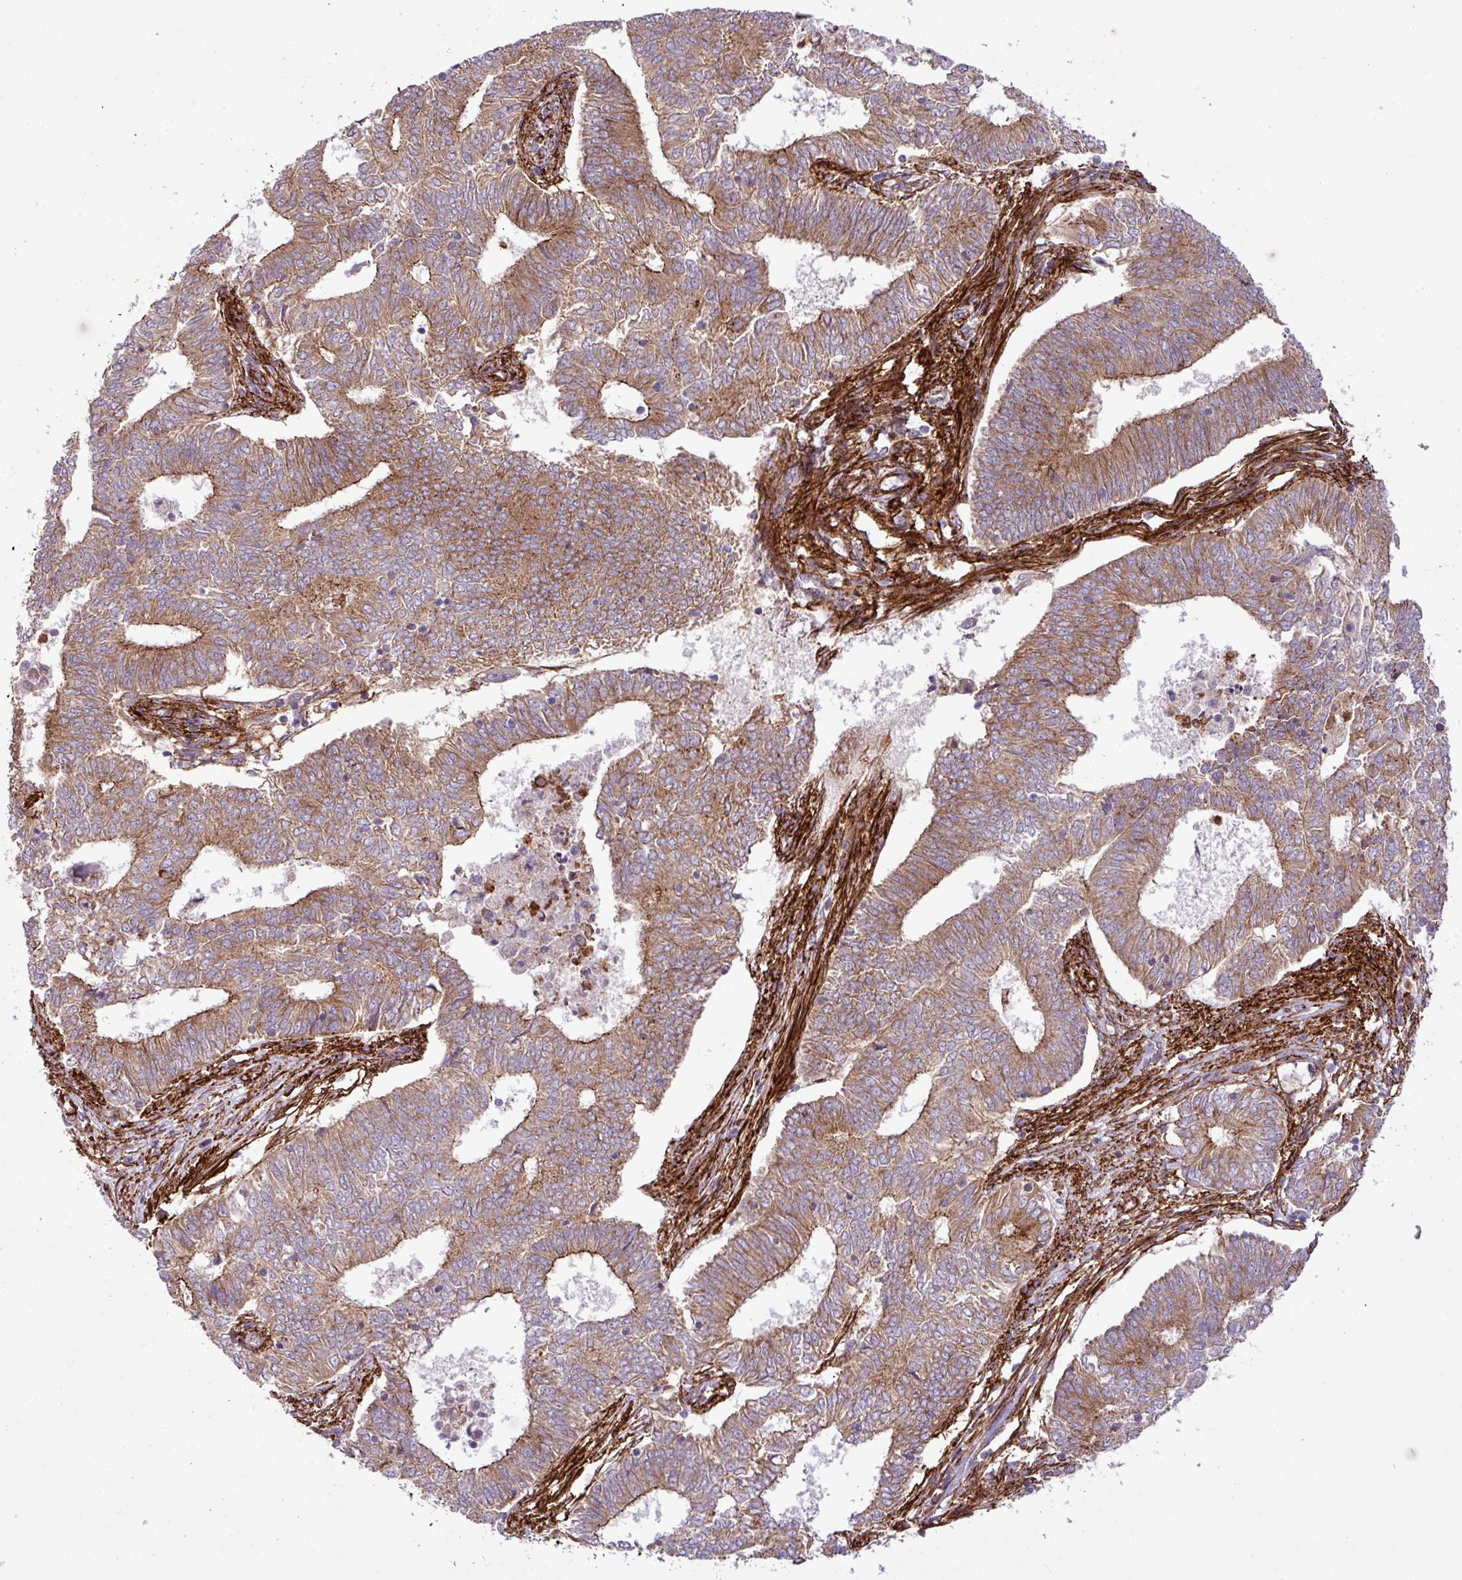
{"staining": {"intensity": "moderate", "quantity": ">75%", "location": "cytoplasmic/membranous"}, "tissue": "endometrial cancer", "cell_type": "Tumor cells", "image_type": "cancer", "snomed": [{"axis": "morphology", "description": "Adenocarcinoma, NOS"}, {"axis": "topography", "description": "Endometrium"}], "caption": "Immunohistochemistry of endometrial cancer (adenocarcinoma) demonstrates medium levels of moderate cytoplasmic/membranous positivity in approximately >75% of tumor cells.", "gene": "FAM47E", "patient": {"sex": "female", "age": 62}}